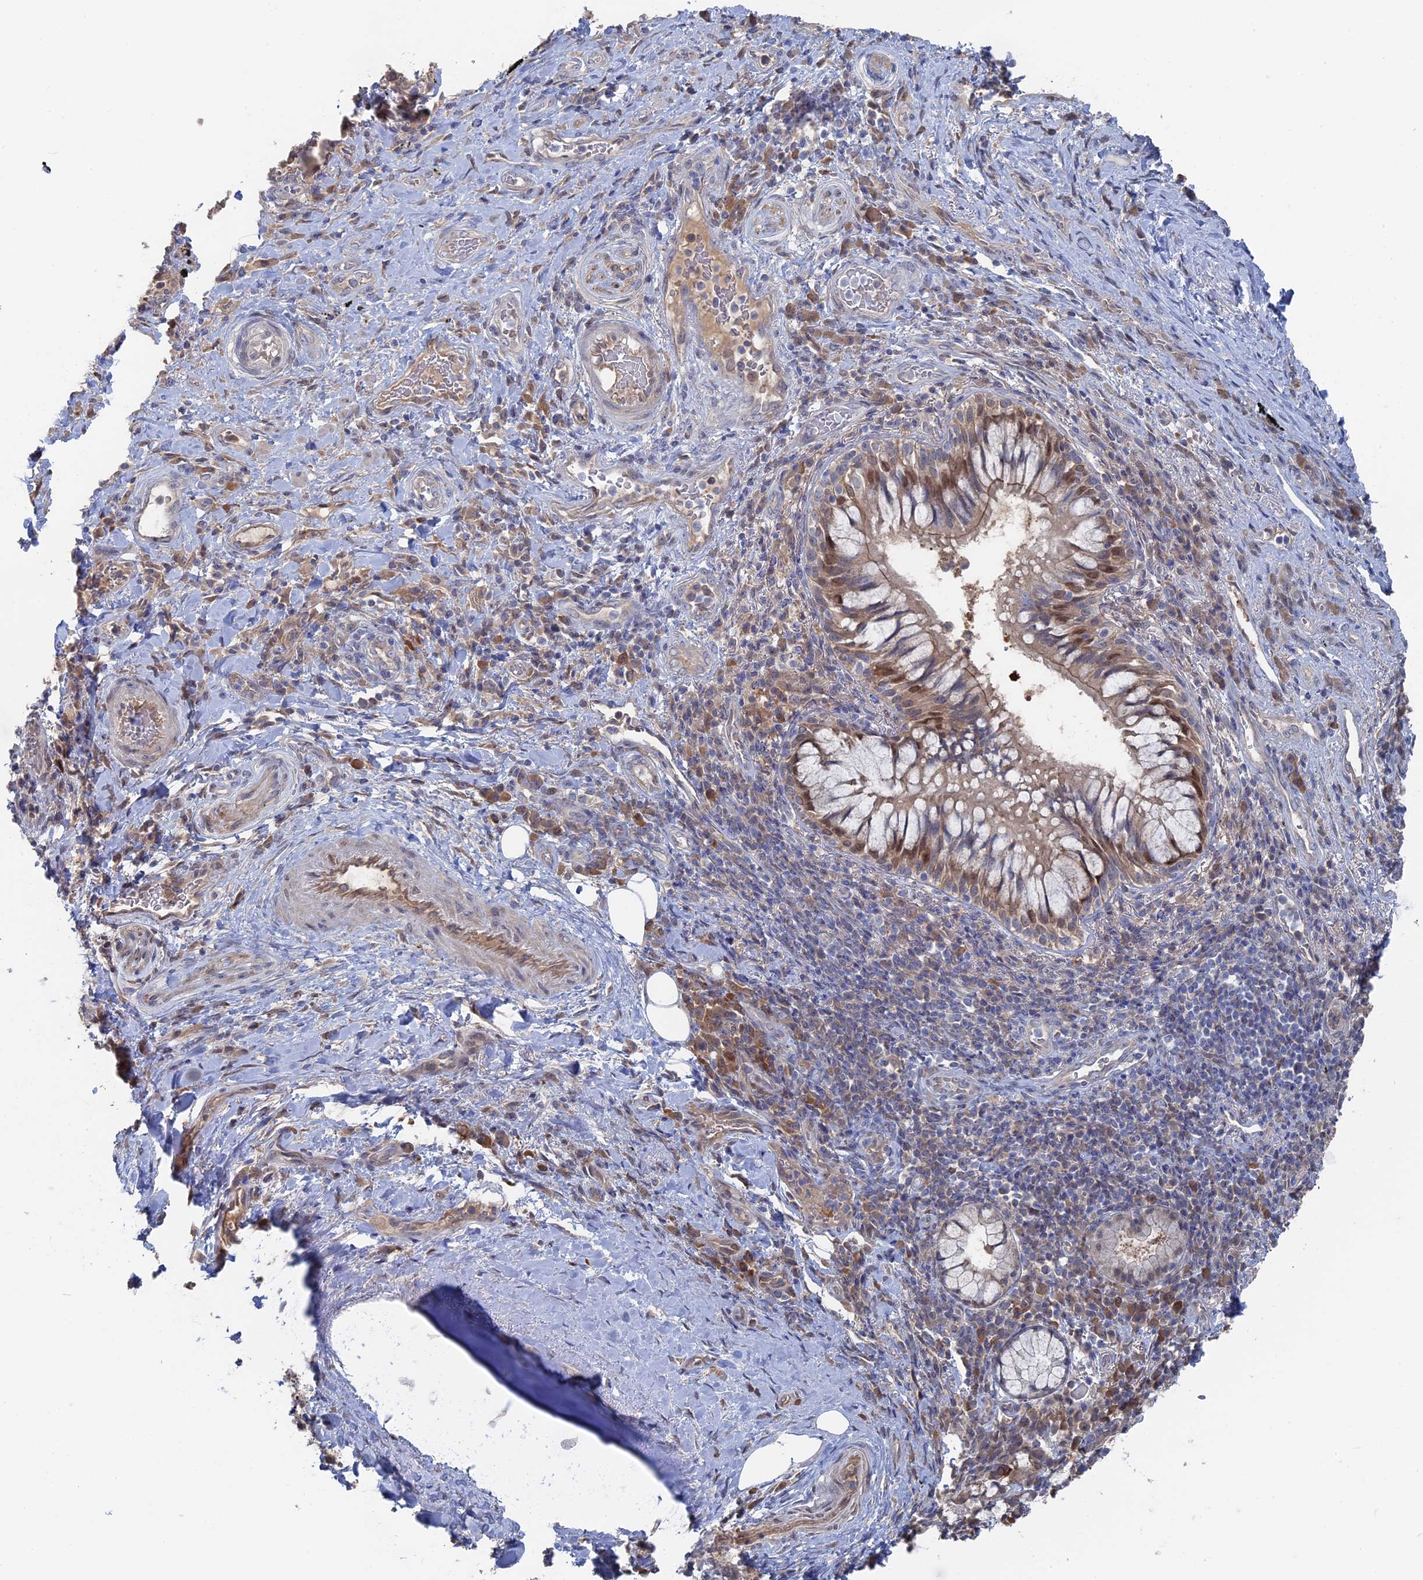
{"staining": {"intensity": "negative", "quantity": "none", "location": "none"}, "tissue": "adipose tissue", "cell_type": "Adipocytes", "image_type": "normal", "snomed": [{"axis": "morphology", "description": "Normal tissue, NOS"}, {"axis": "morphology", "description": "Squamous cell carcinoma, NOS"}, {"axis": "topography", "description": "Bronchus"}, {"axis": "topography", "description": "Lung"}], "caption": "Adipocytes are negative for protein expression in unremarkable human adipose tissue. (DAB (3,3'-diaminobenzidine) immunohistochemistry, high magnification).", "gene": "IRGQ", "patient": {"sex": "male", "age": 64}}